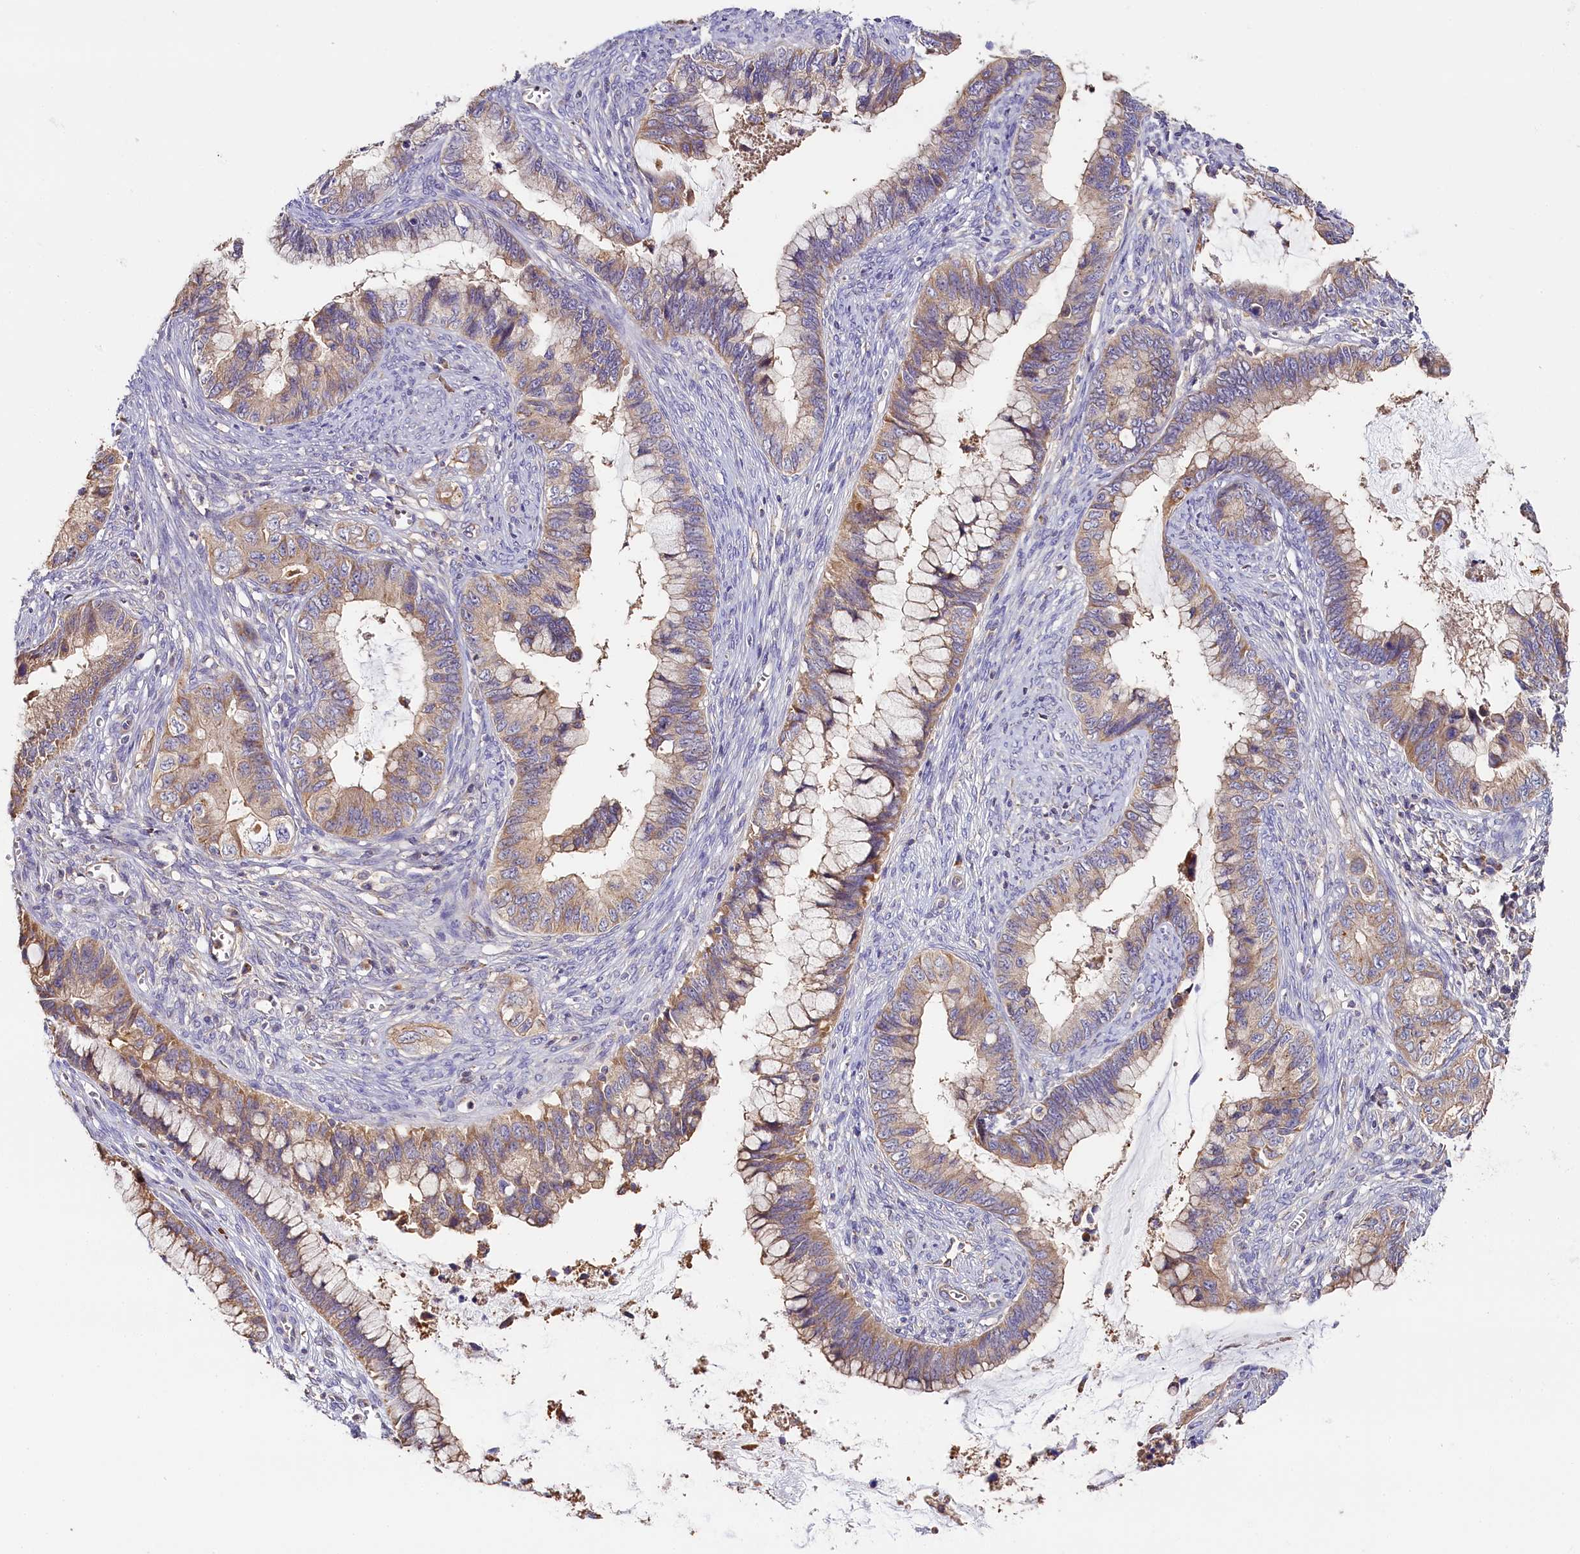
{"staining": {"intensity": "weak", "quantity": ">75%", "location": "cytoplasmic/membranous"}, "tissue": "cervical cancer", "cell_type": "Tumor cells", "image_type": "cancer", "snomed": [{"axis": "morphology", "description": "Adenocarcinoma, NOS"}, {"axis": "topography", "description": "Cervix"}], "caption": "This is a micrograph of immunohistochemistry (IHC) staining of cervical cancer (adenocarcinoma), which shows weak staining in the cytoplasmic/membranous of tumor cells.", "gene": "KATNB1", "patient": {"sex": "female", "age": 44}}